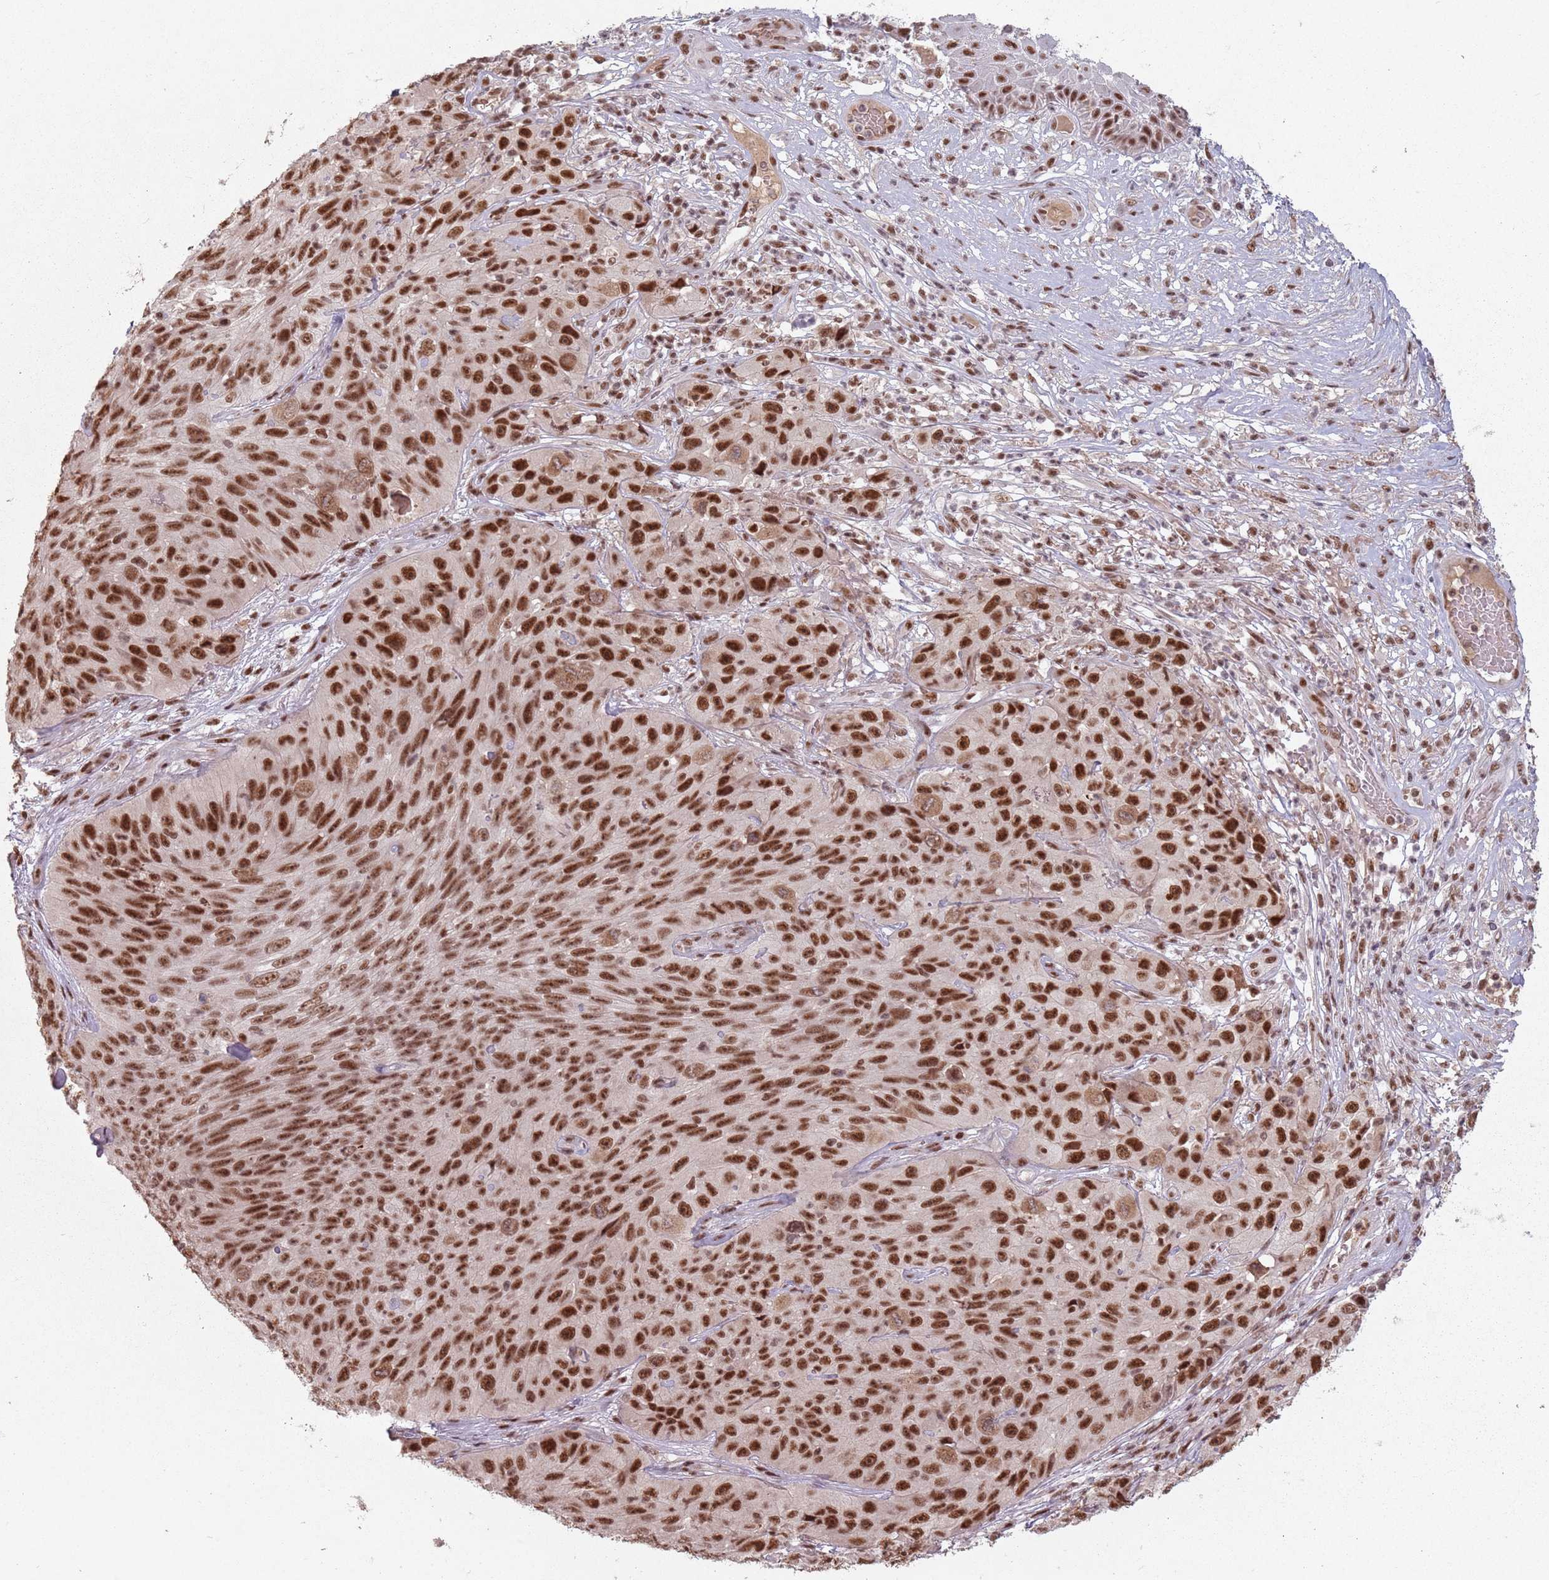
{"staining": {"intensity": "moderate", "quantity": ">75%", "location": "nuclear"}, "tissue": "skin cancer", "cell_type": "Tumor cells", "image_type": "cancer", "snomed": [{"axis": "morphology", "description": "Squamous cell carcinoma, NOS"}, {"axis": "topography", "description": "Skin"}], "caption": "Immunohistochemistry (IHC) micrograph of neoplastic tissue: skin cancer stained using immunohistochemistry (IHC) shows medium levels of moderate protein expression localized specifically in the nuclear of tumor cells, appearing as a nuclear brown color.", "gene": "NCBP1", "patient": {"sex": "female", "age": 87}}